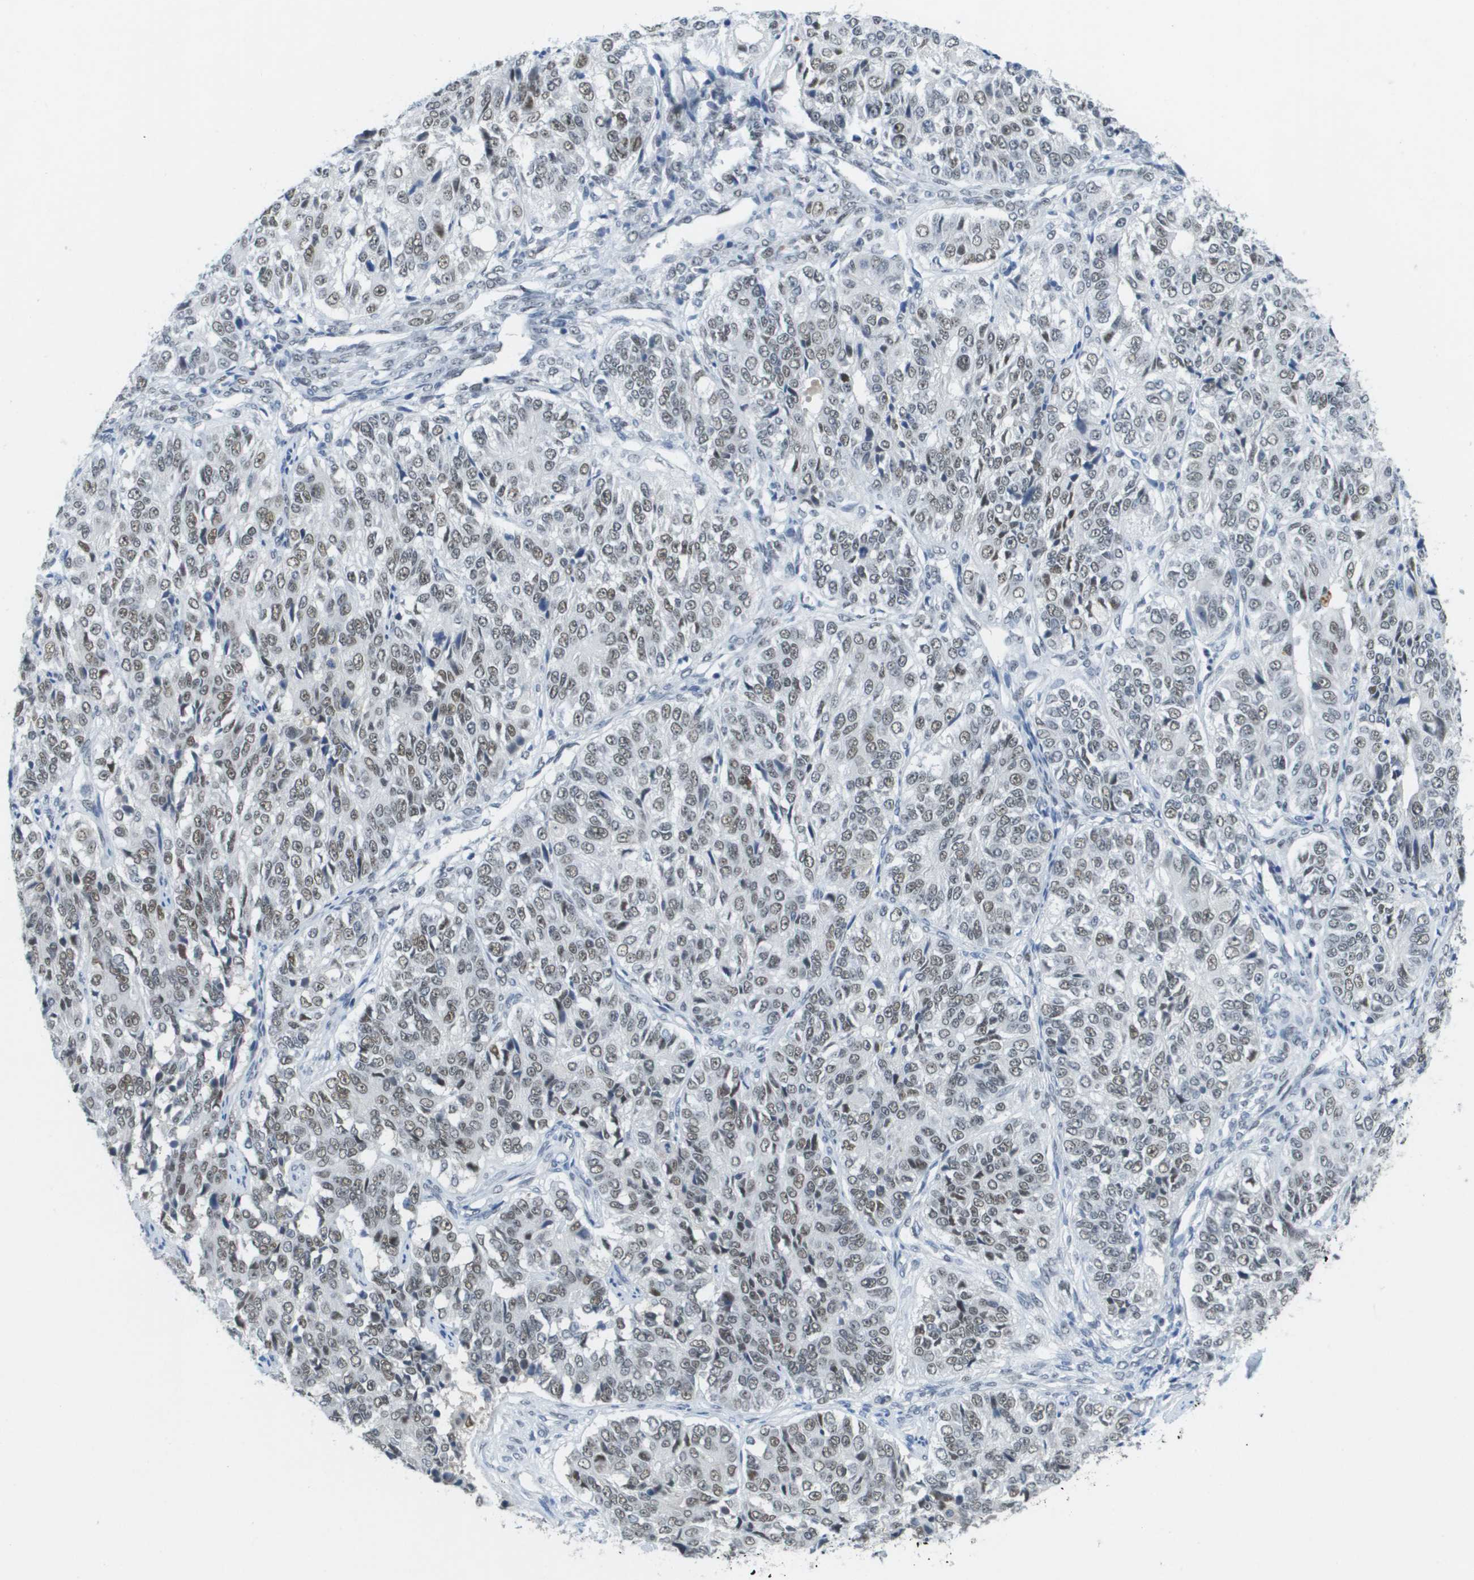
{"staining": {"intensity": "weak", "quantity": ">75%", "location": "nuclear"}, "tissue": "ovarian cancer", "cell_type": "Tumor cells", "image_type": "cancer", "snomed": [{"axis": "morphology", "description": "Carcinoma, endometroid"}, {"axis": "topography", "description": "Ovary"}], "caption": "Weak nuclear protein expression is present in about >75% of tumor cells in ovarian endometroid carcinoma.", "gene": "TP53RK", "patient": {"sex": "female", "age": 51}}